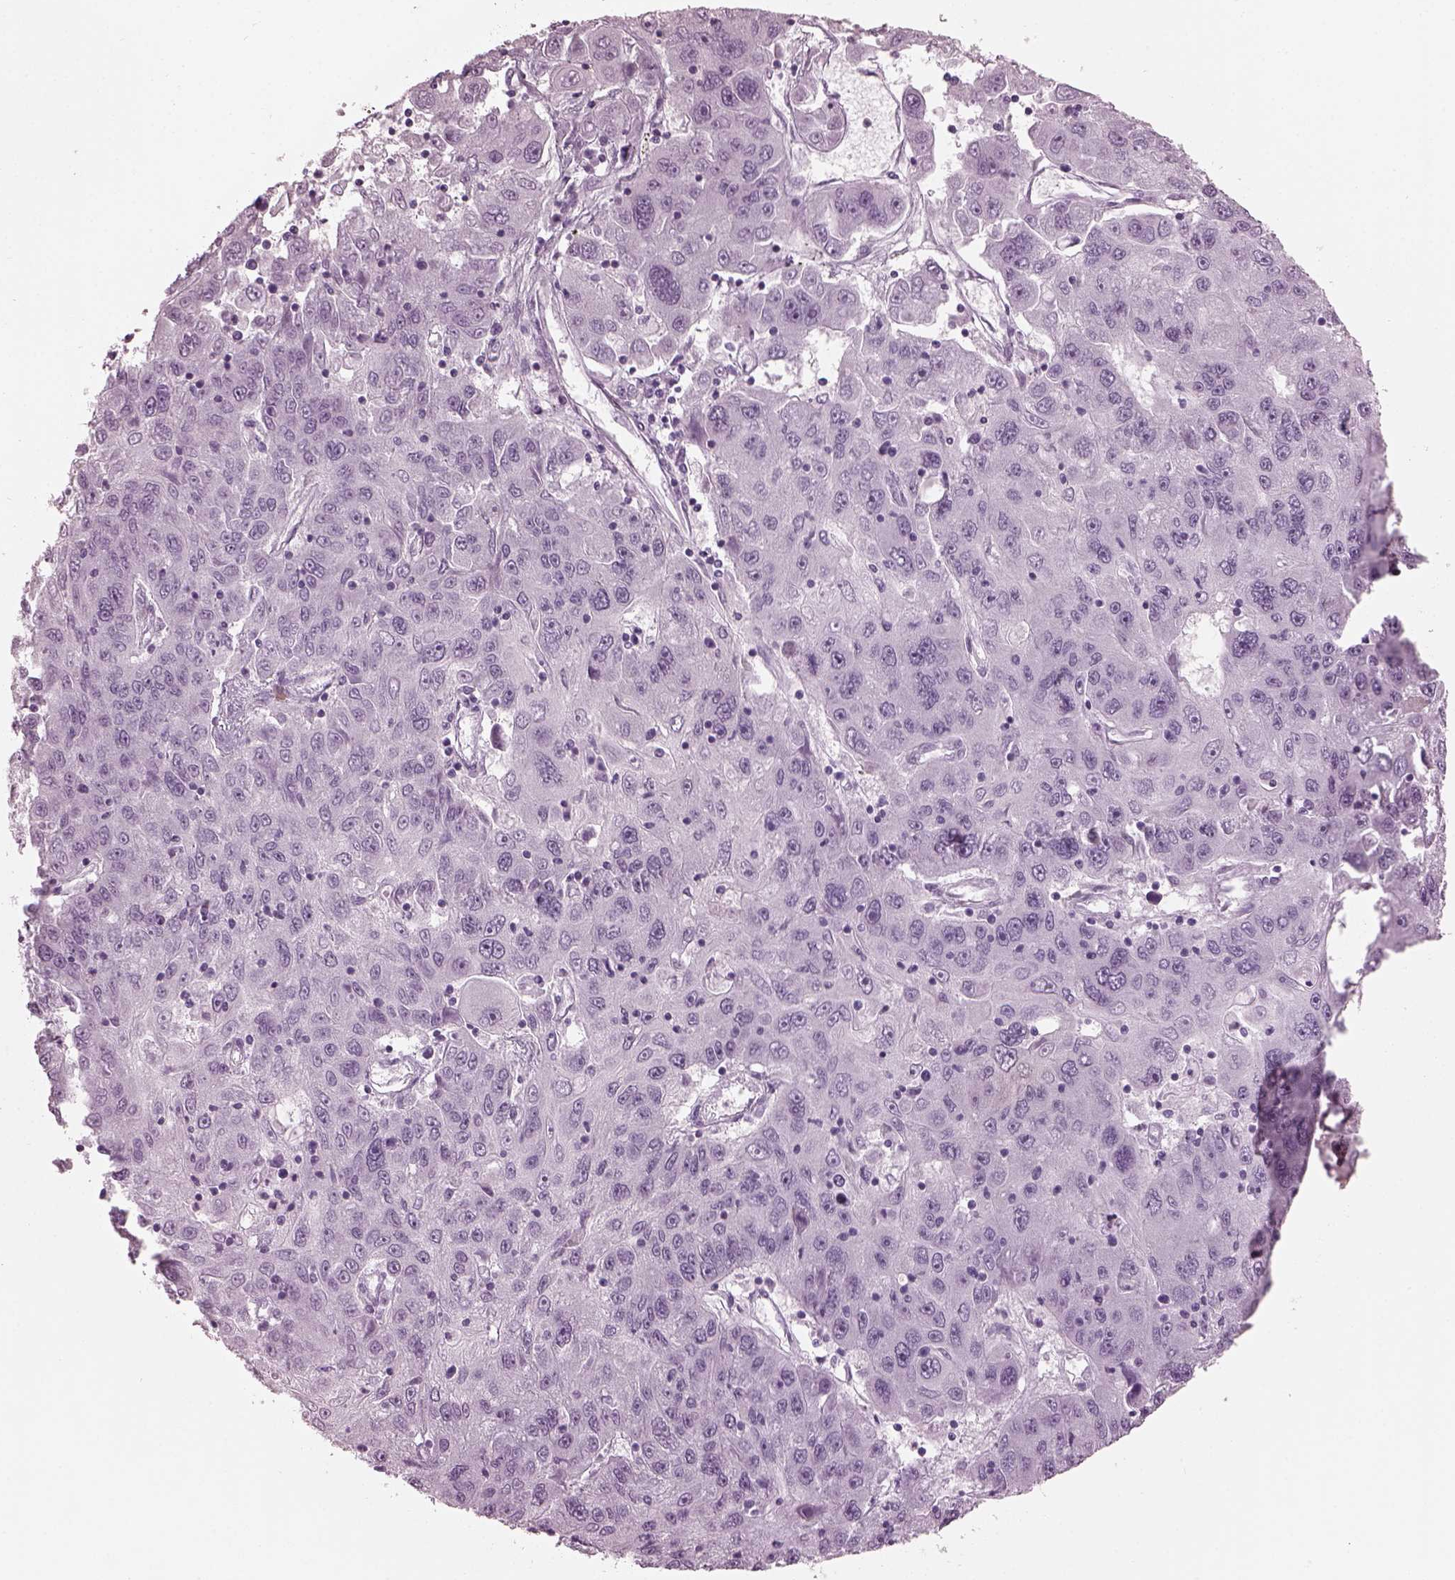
{"staining": {"intensity": "negative", "quantity": "none", "location": "none"}, "tissue": "stomach cancer", "cell_type": "Tumor cells", "image_type": "cancer", "snomed": [{"axis": "morphology", "description": "Adenocarcinoma, NOS"}, {"axis": "topography", "description": "Stomach"}], "caption": "An immunohistochemistry histopathology image of stomach cancer is shown. There is no staining in tumor cells of stomach cancer.", "gene": "HYDIN", "patient": {"sex": "male", "age": 56}}